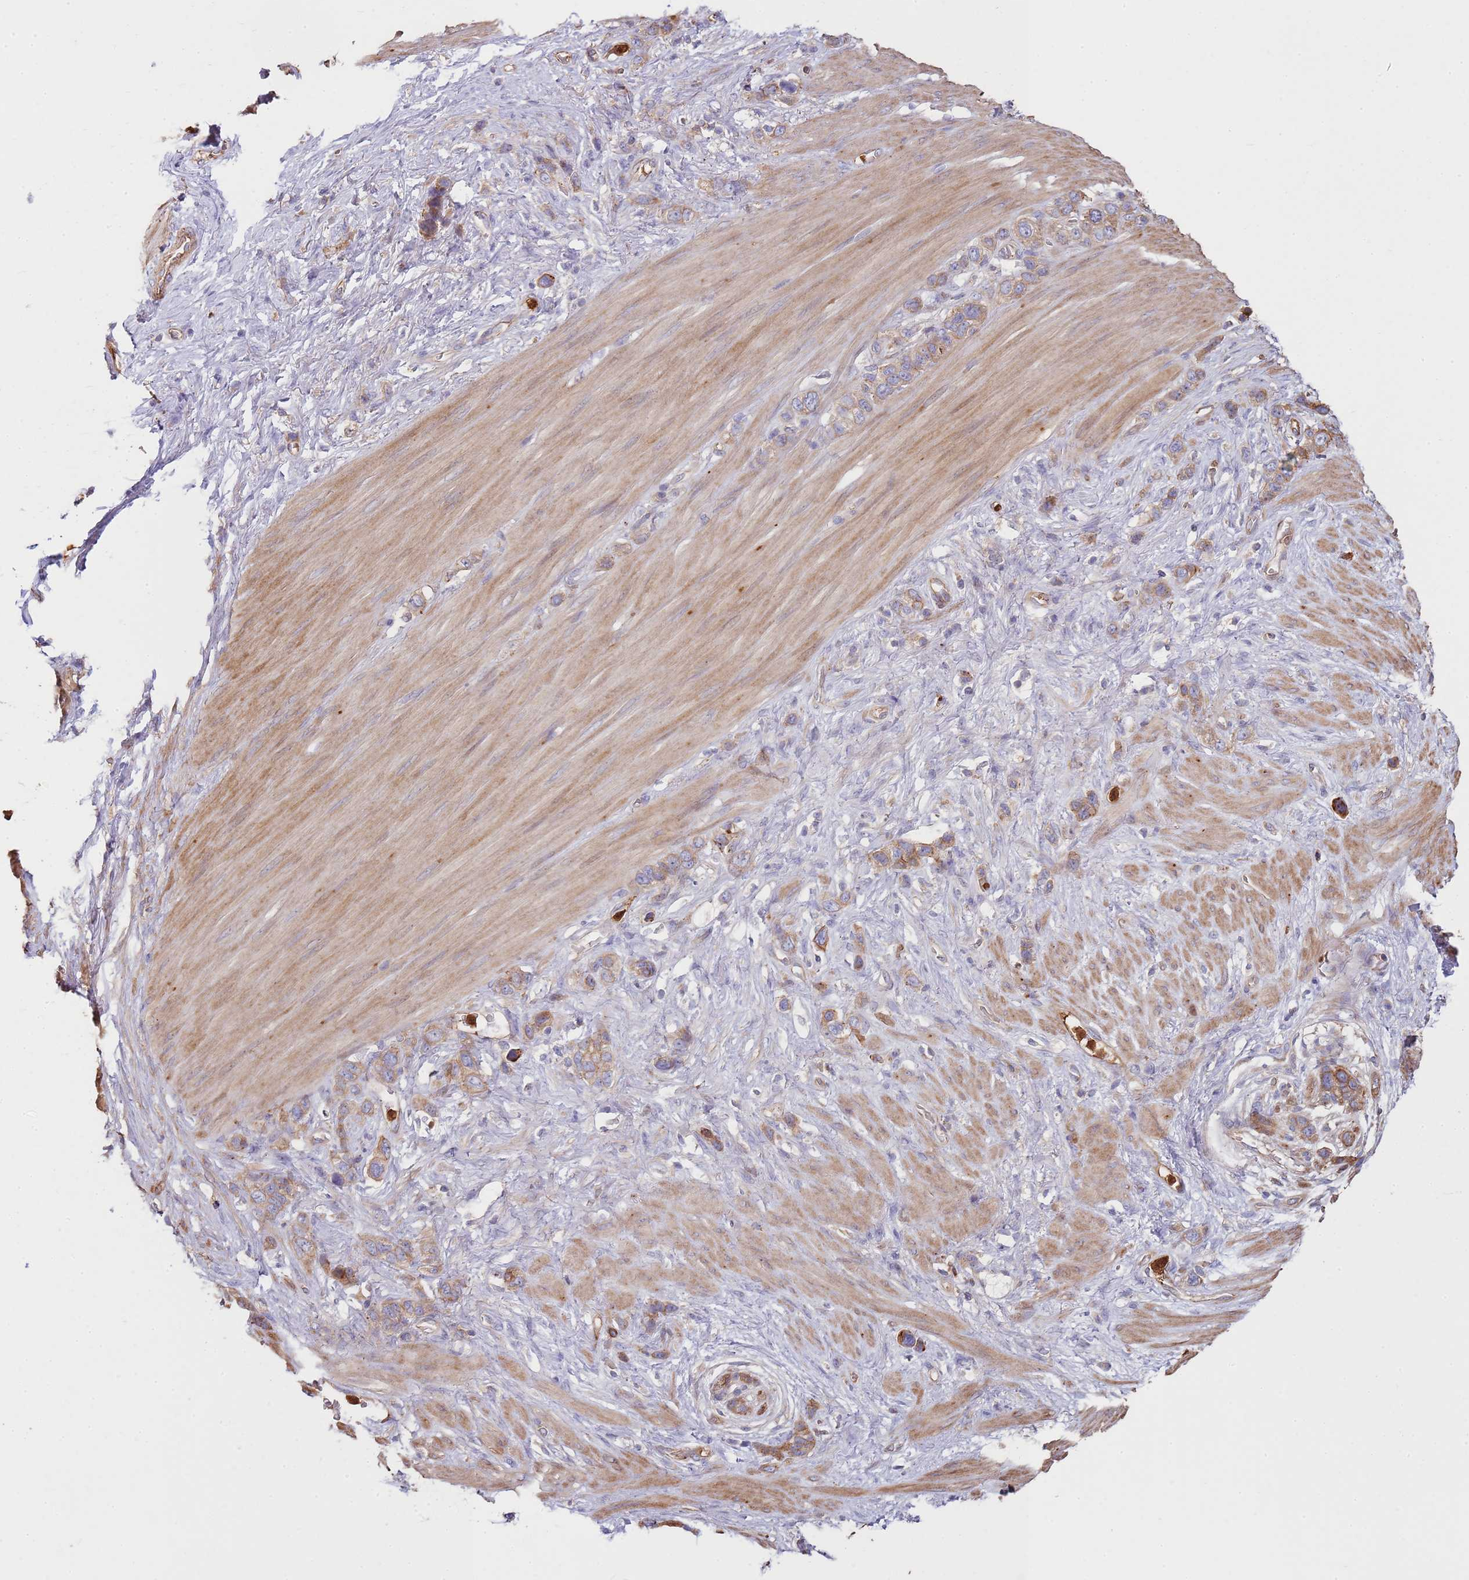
{"staining": {"intensity": "moderate", "quantity": "25%-75%", "location": "cytoplasmic/membranous"}, "tissue": "stomach cancer", "cell_type": "Tumor cells", "image_type": "cancer", "snomed": [{"axis": "morphology", "description": "Adenocarcinoma, NOS"}, {"axis": "morphology", "description": "Adenocarcinoma, High grade"}, {"axis": "topography", "description": "Stomach, upper"}, {"axis": "topography", "description": "Stomach, lower"}], "caption": "Protein expression analysis of adenocarcinoma (stomach) exhibits moderate cytoplasmic/membranous expression in approximately 25%-75% of tumor cells. Immunohistochemistry (ihc) stains the protein in brown and the nuclei are stained blue.", "gene": "NDUFAF4", "patient": {"sex": "female", "age": 65}}